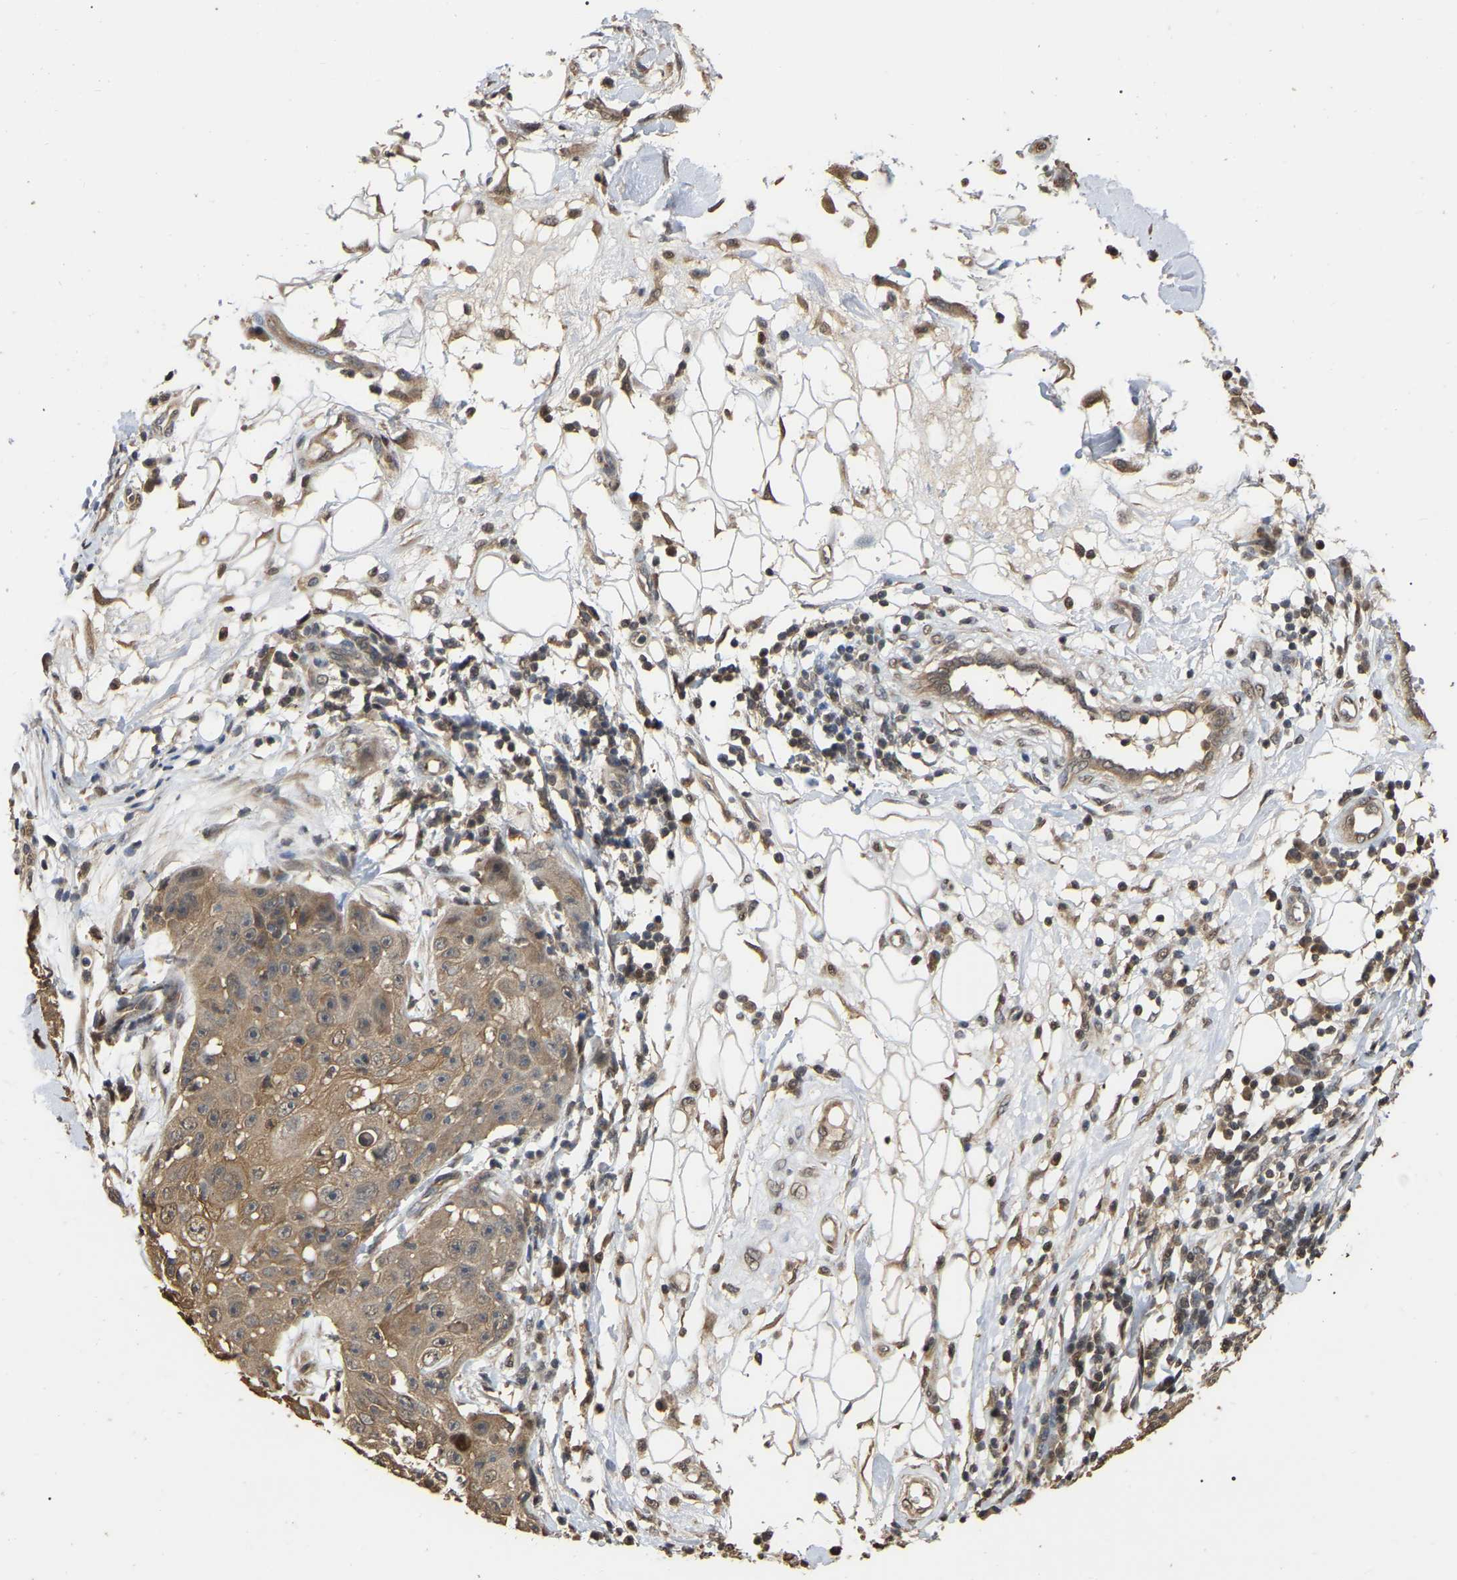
{"staining": {"intensity": "weak", "quantity": "<25%", "location": "cytoplasmic/membranous,nuclear"}, "tissue": "skin cancer", "cell_type": "Tumor cells", "image_type": "cancer", "snomed": [{"axis": "morphology", "description": "Squamous cell carcinoma, NOS"}, {"axis": "topography", "description": "Skin"}], "caption": "Skin cancer was stained to show a protein in brown. There is no significant expression in tumor cells.", "gene": "FAM219A", "patient": {"sex": "male", "age": 86}}